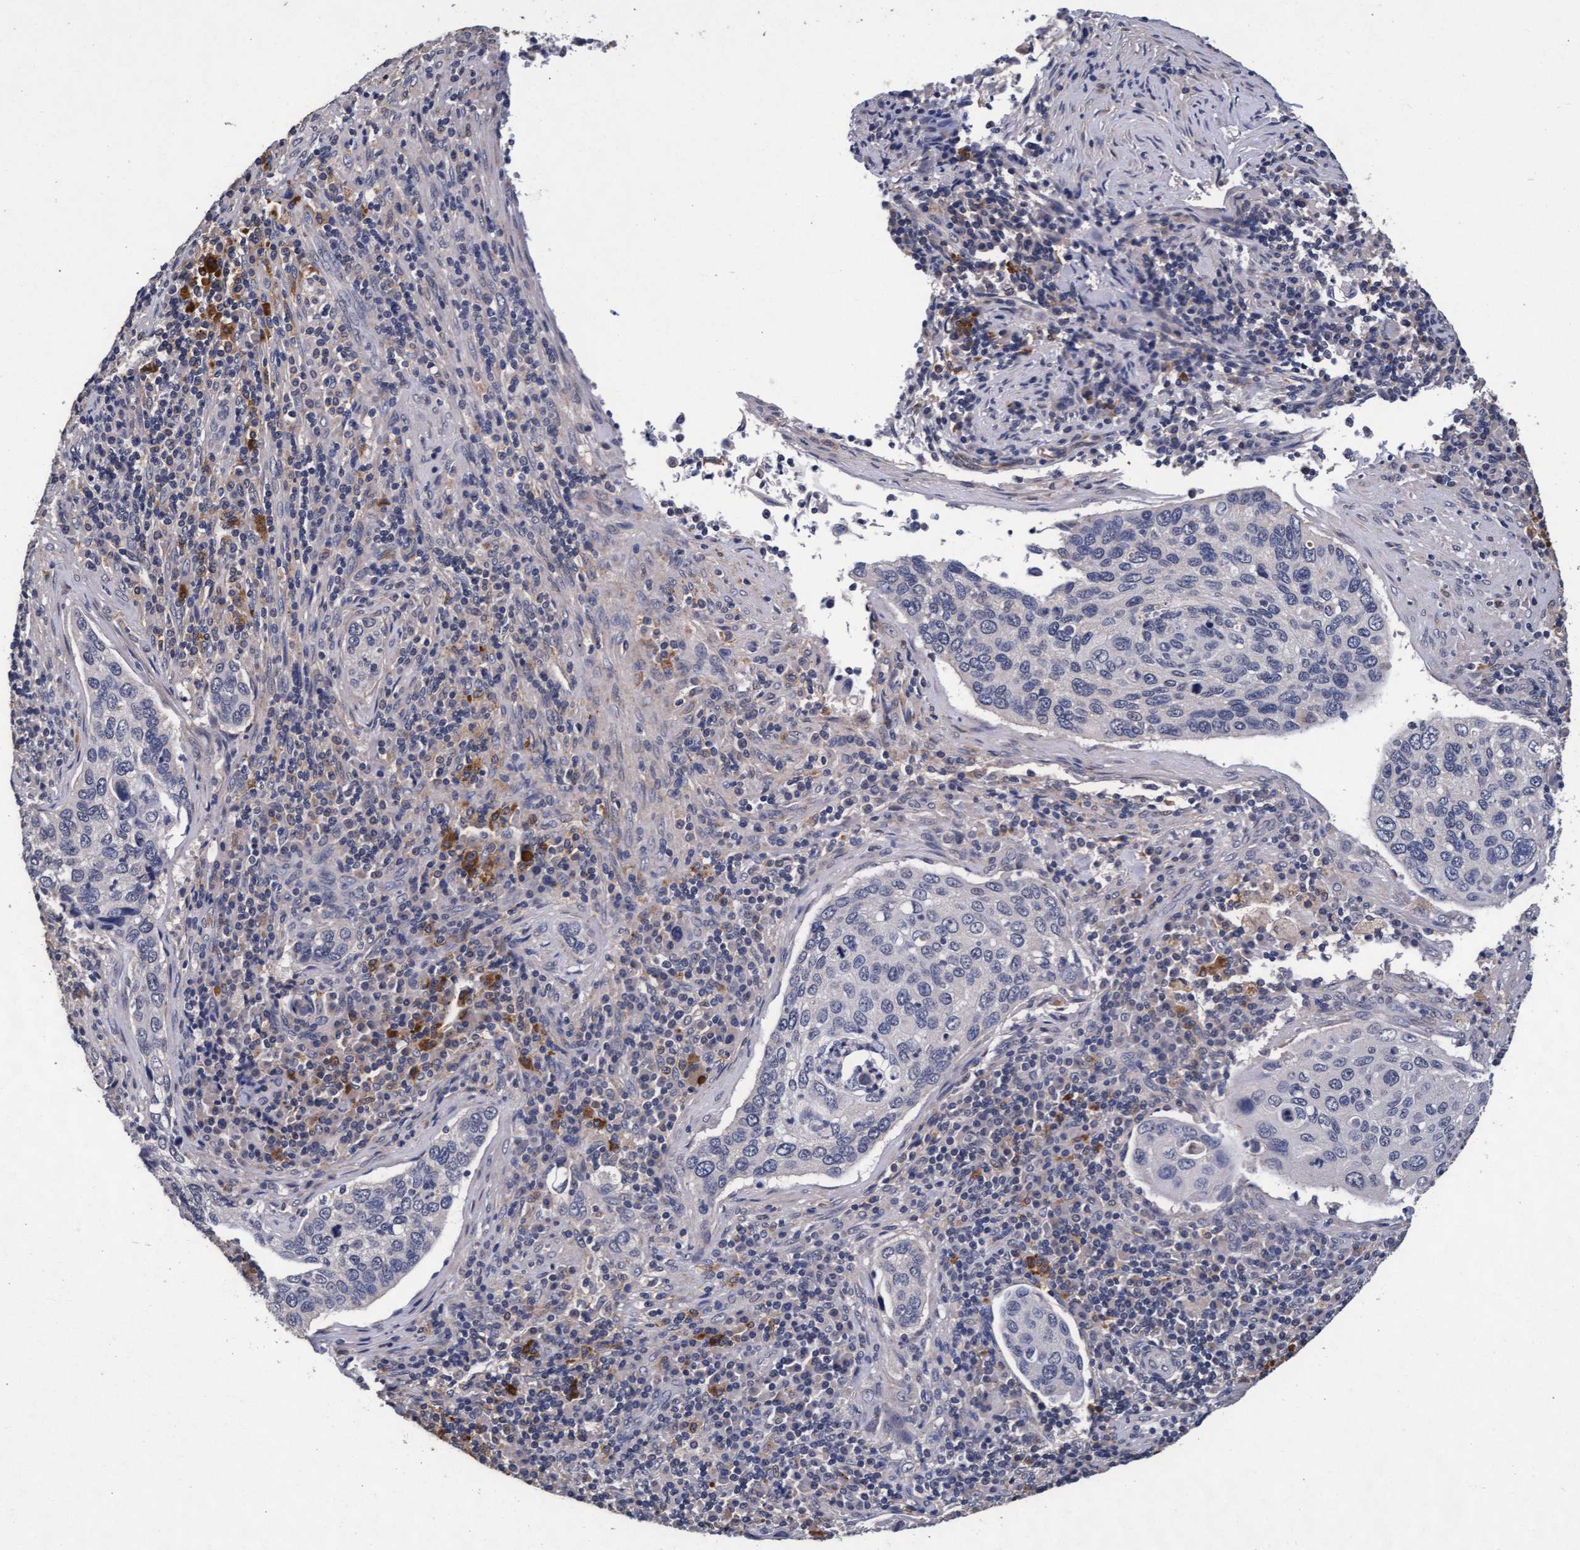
{"staining": {"intensity": "negative", "quantity": "none", "location": "none"}, "tissue": "cervical cancer", "cell_type": "Tumor cells", "image_type": "cancer", "snomed": [{"axis": "morphology", "description": "Squamous cell carcinoma, NOS"}, {"axis": "topography", "description": "Cervix"}], "caption": "The histopathology image exhibits no staining of tumor cells in cervical cancer (squamous cell carcinoma).", "gene": "CPQ", "patient": {"sex": "female", "age": 53}}